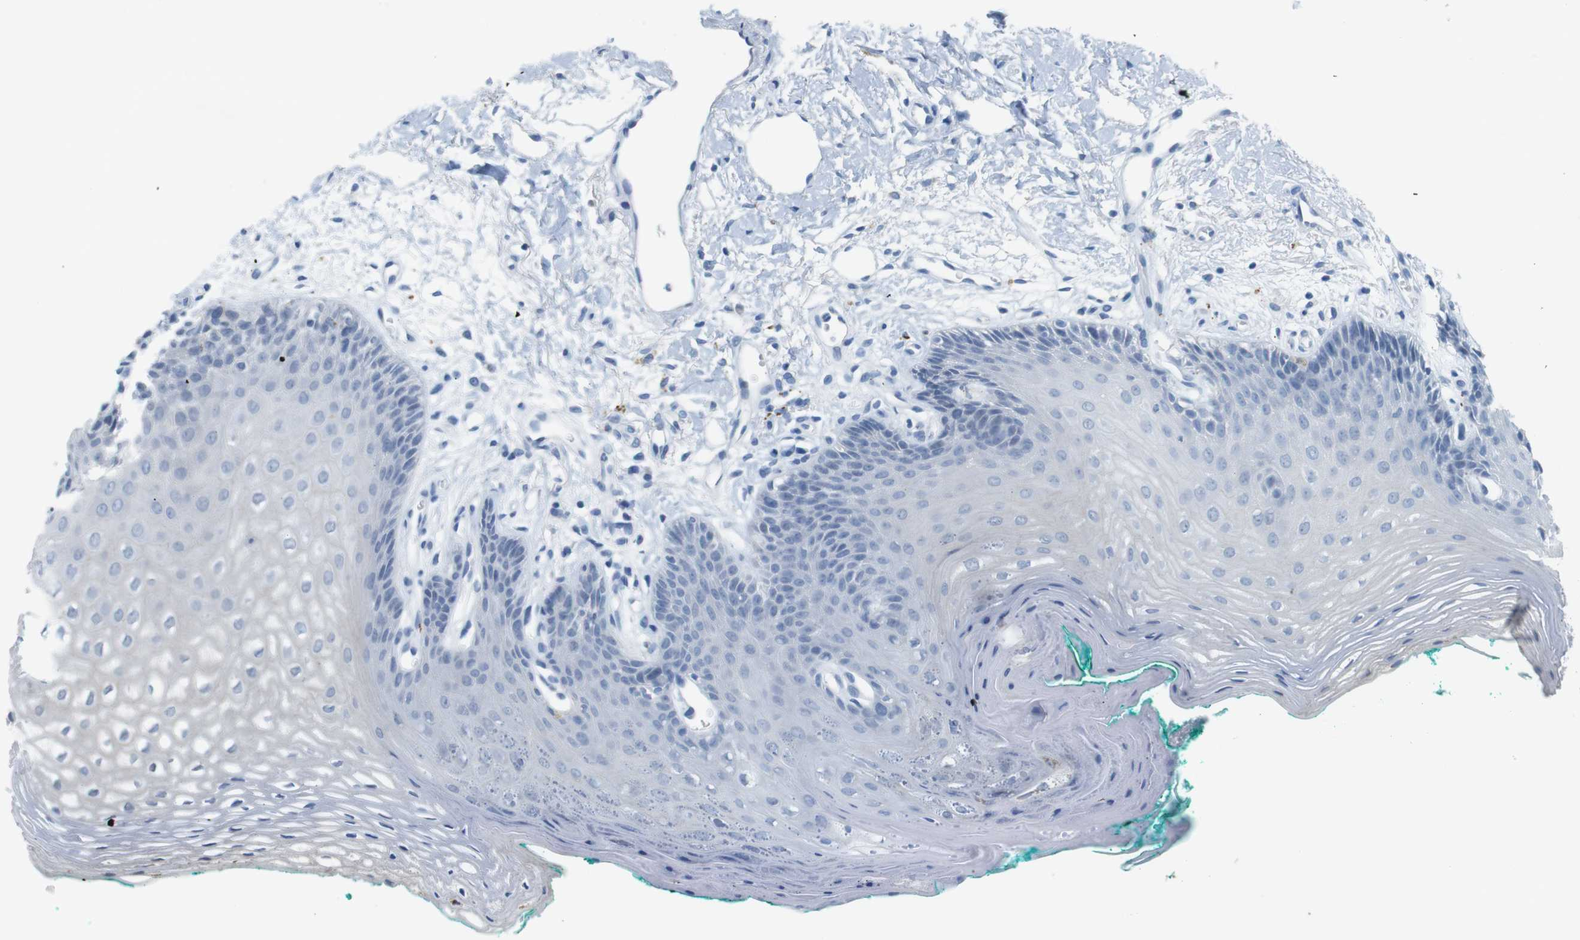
{"staining": {"intensity": "negative", "quantity": "none", "location": "none"}, "tissue": "oral mucosa", "cell_type": "Squamous epithelial cells", "image_type": "normal", "snomed": [{"axis": "morphology", "description": "Normal tissue, NOS"}, {"axis": "topography", "description": "Skeletal muscle"}, {"axis": "topography", "description": "Oral tissue"}, {"axis": "topography", "description": "Peripheral nerve tissue"}], "caption": "A high-resolution histopathology image shows IHC staining of normal oral mucosa, which displays no significant staining in squamous epithelial cells. Nuclei are stained in blue.", "gene": "YIPF1", "patient": {"sex": "female", "age": 84}}